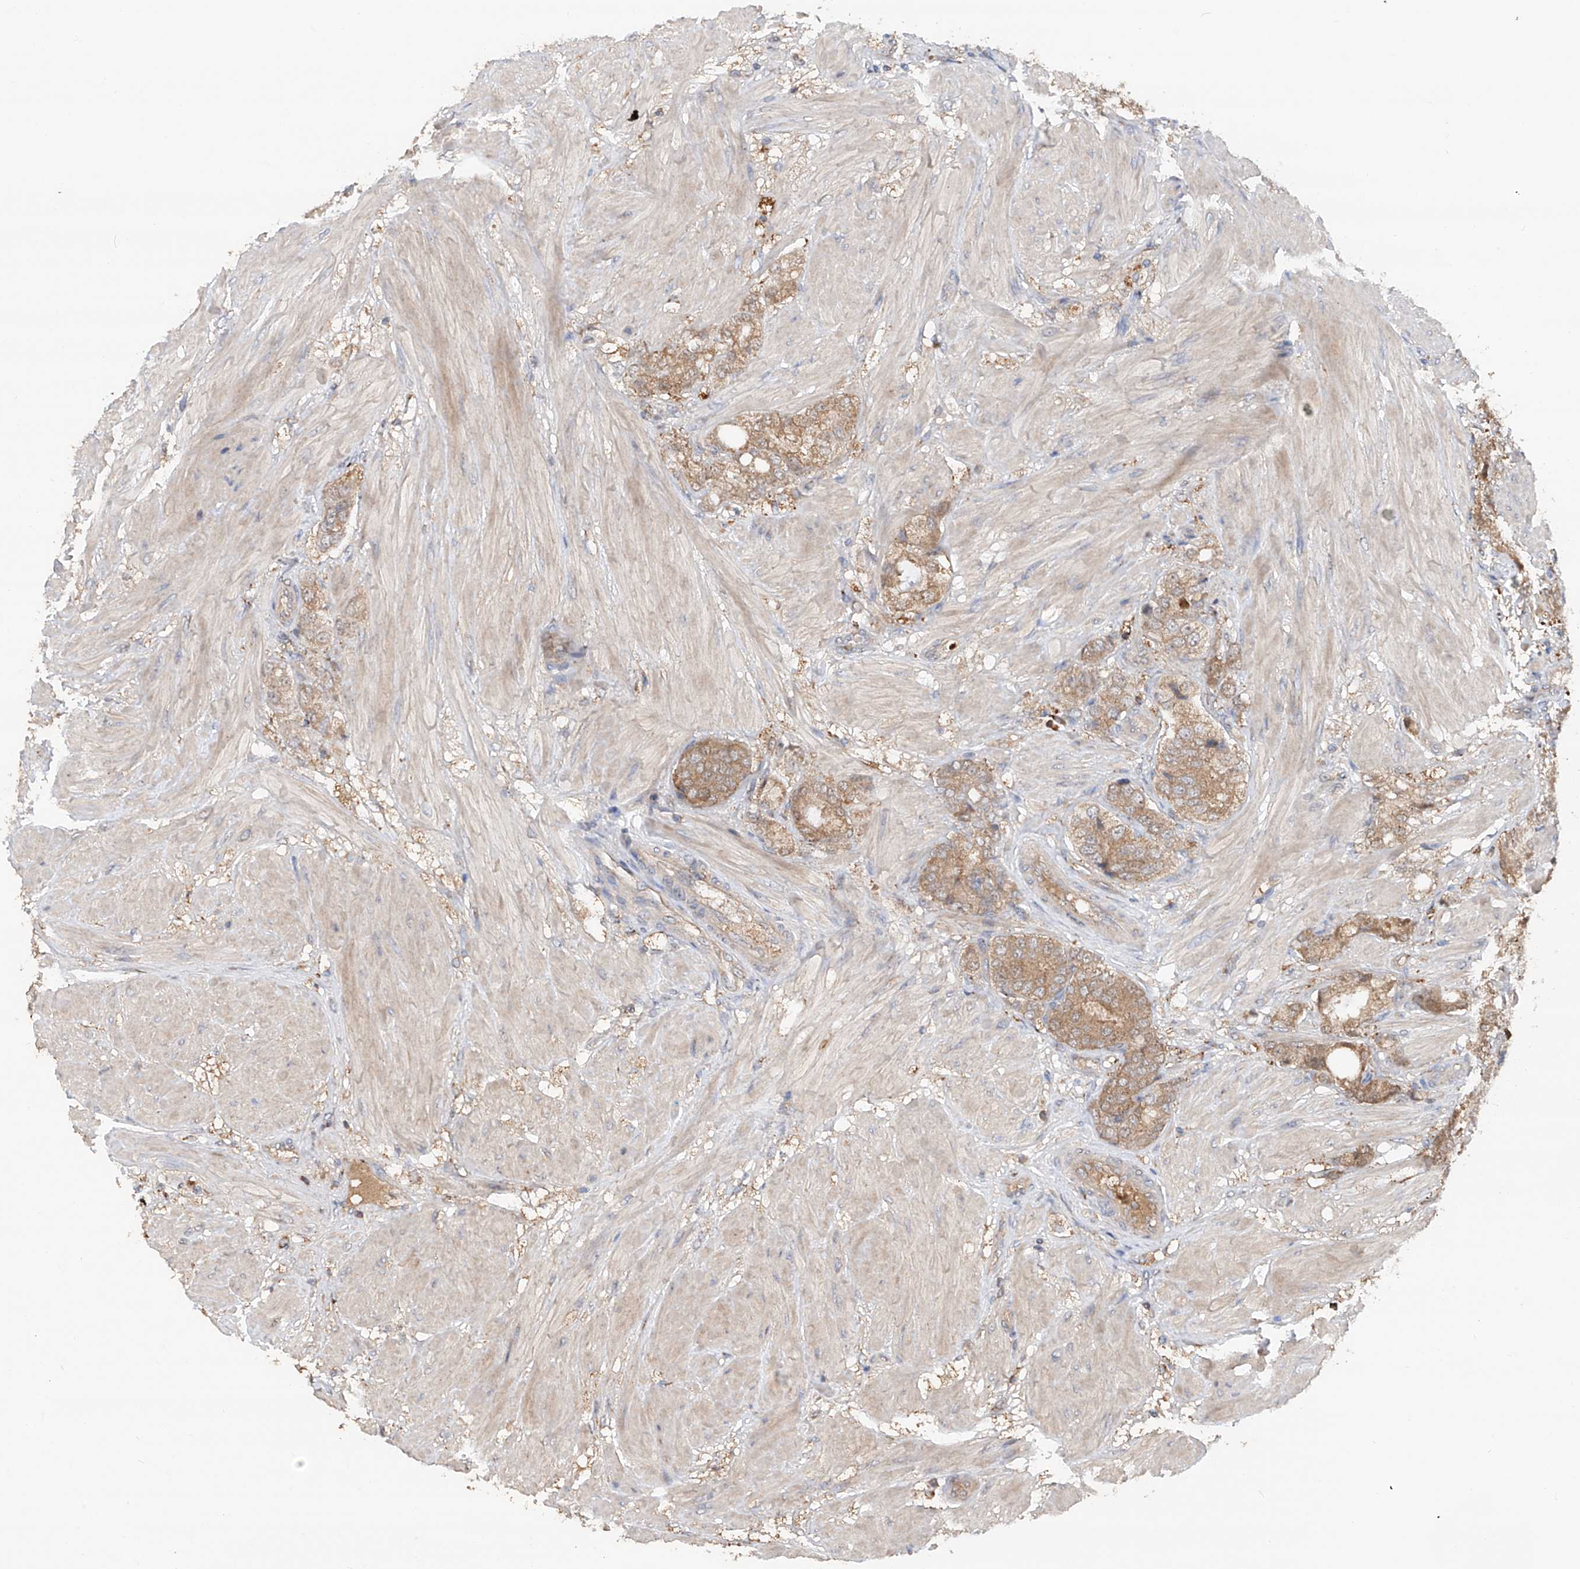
{"staining": {"intensity": "moderate", "quantity": ">75%", "location": "cytoplasmic/membranous"}, "tissue": "prostate cancer", "cell_type": "Tumor cells", "image_type": "cancer", "snomed": [{"axis": "morphology", "description": "Adenocarcinoma, High grade"}, {"axis": "topography", "description": "Prostate"}], "caption": "Prostate high-grade adenocarcinoma stained with IHC shows moderate cytoplasmic/membranous staining in about >75% of tumor cells.", "gene": "EDN1", "patient": {"sex": "male", "age": 50}}